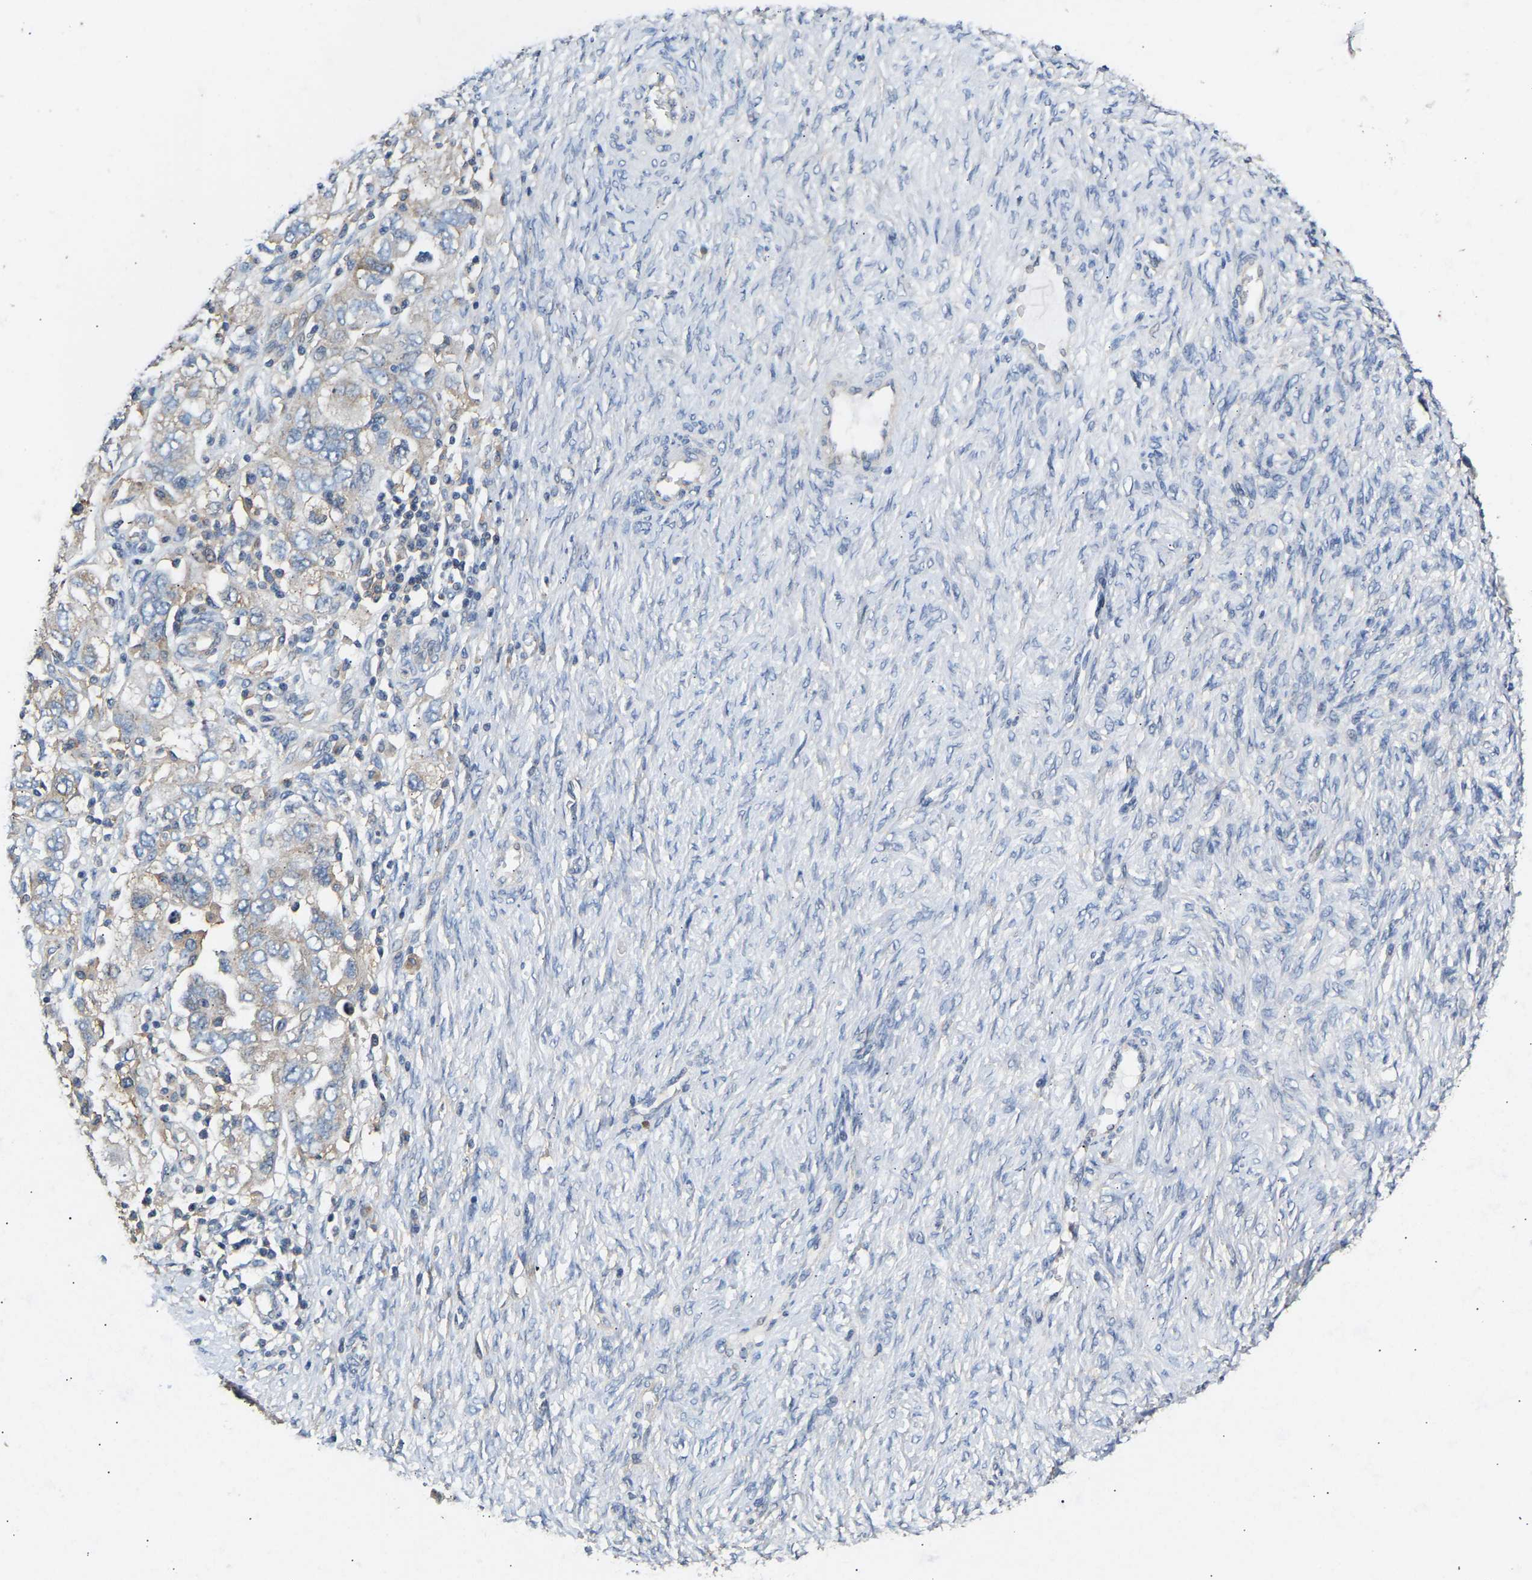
{"staining": {"intensity": "weak", "quantity": ">75%", "location": "cytoplasmic/membranous"}, "tissue": "ovarian cancer", "cell_type": "Tumor cells", "image_type": "cancer", "snomed": [{"axis": "morphology", "description": "Carcinoma, NOS"}, {"axis": "morphology", "description": "Cystadenocarcinoma, serous, NOS"}, {"axis": "topography", "description": "Ovary"}], "caption": "Human ovarian cancer (serous cystadenocarcinoma) stained for a protein (brown) demonstrates weak cytoplasmic/membranous positive staining in approximately >75% of tumor cells.", "gene": "AIMP2", "patient": {"sex": "female", "age": 69}}